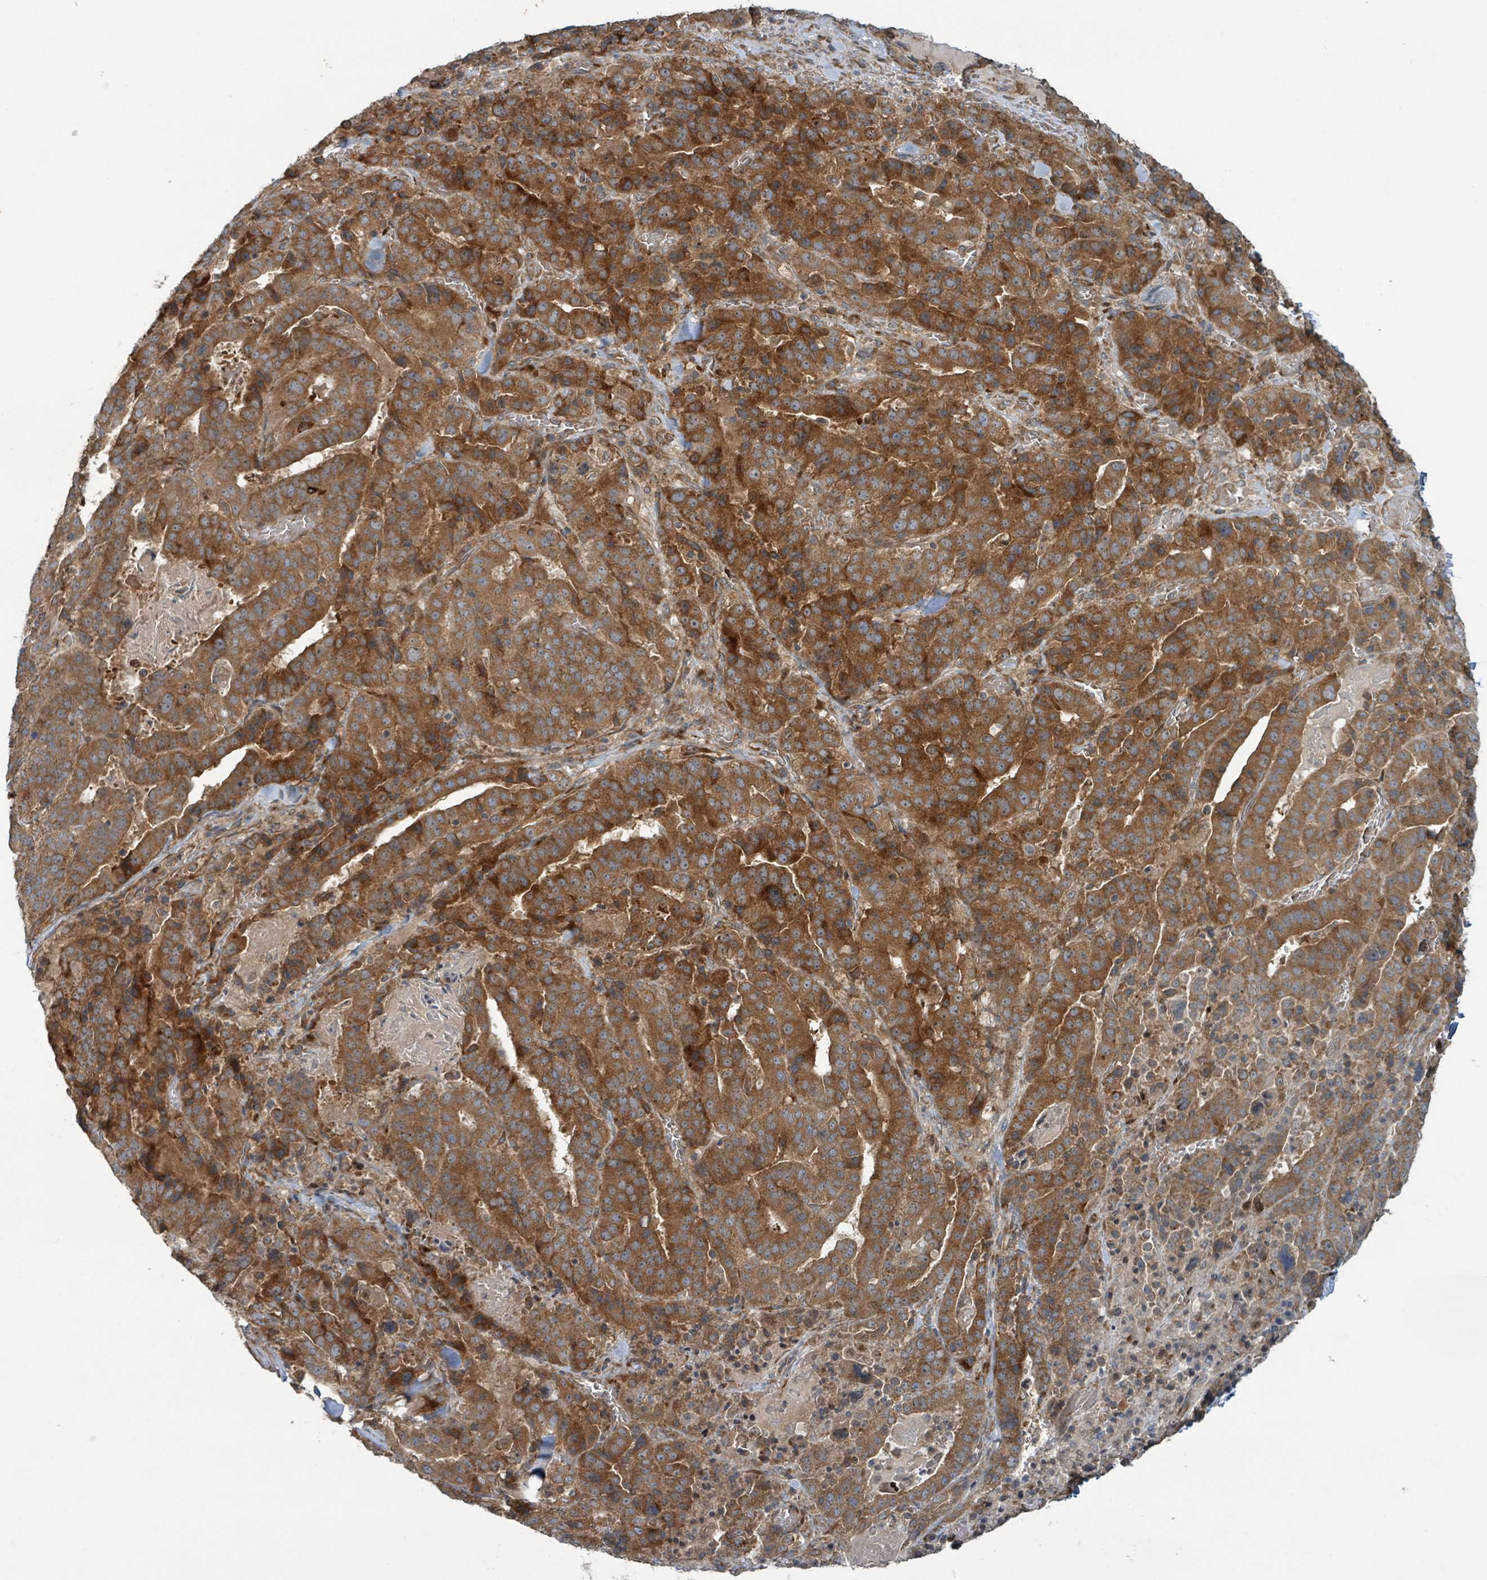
{"staining": {"intensity": "strong", "quantity": ">75%", "location": "cytoplasmic/membranous"}, "tissue": "stomach cancer", "cell_type": "Tumor cells", "image_type": "cancer", "snomed": [{"axis": "morphology", "description": "Adenocarcinoma, NOS"}, {"axis": "topography", "description": "Stomach"}], "caption": "Adenocarcinoma (stomach) stained for a protein displays strong cytoplasmic/membranous positivity in tumor cells. (DAB (3,3'-diaminobenzidine) IHC, brown staining for protein, blue staining for nuclei).", "gene": "OR51E1", "patient": {"sex": "male", "age": 48}}